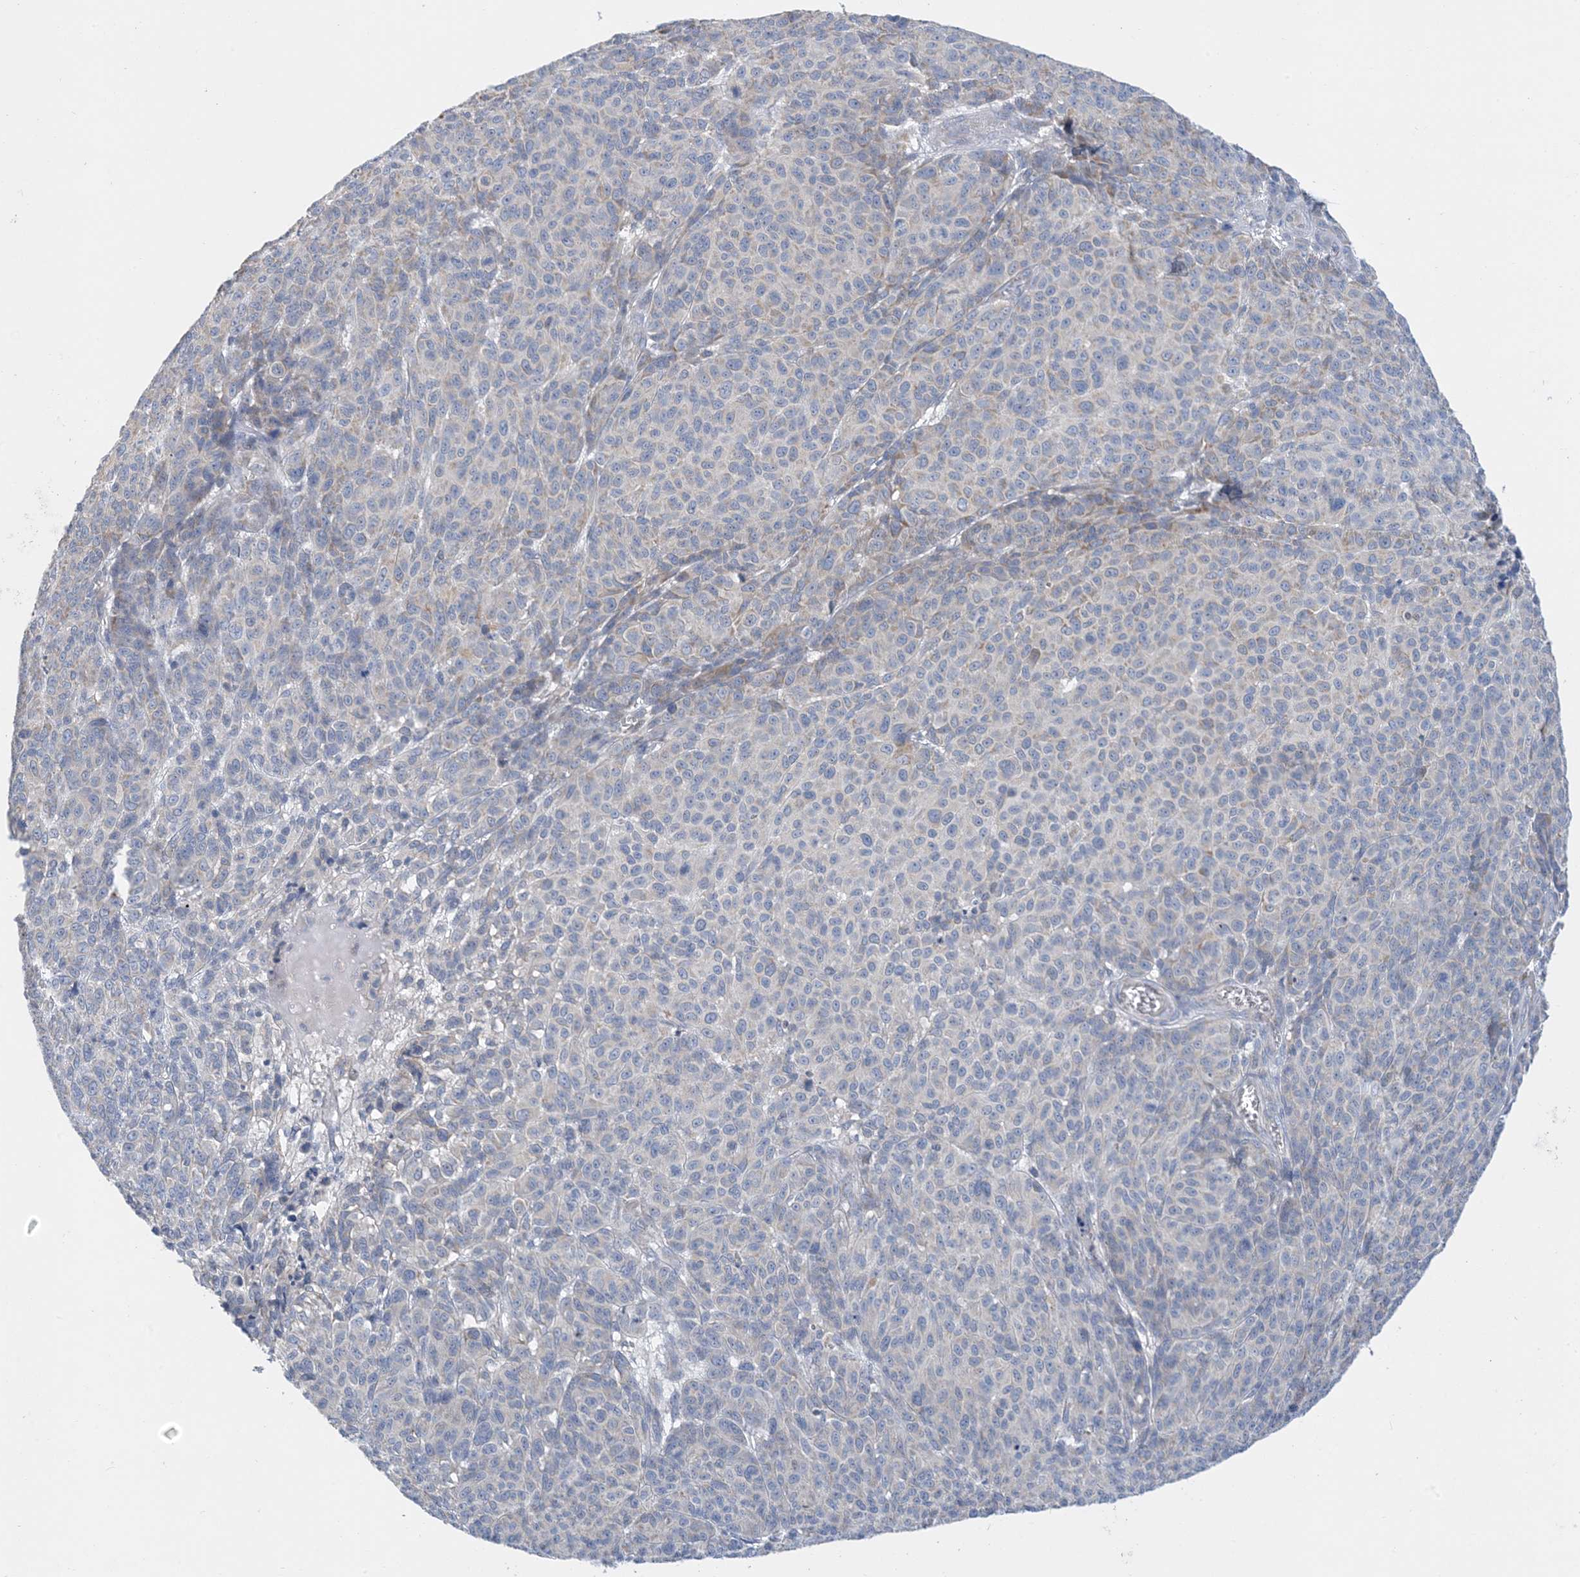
{"staining": {"intensity": "negative", "quantity": "none", "location": "none"}, "tissue": "melanoma", "cell_type": "Tumor cells", "image_type": "cancer", "snomed": [{"axis": "morphology", "description": "Malignant melanoma, NOS"}, {"axis": "topography", "description": "Skin"}], "caption": "A high-resolution photomicrograph shows IHC staining of malignant melanoma, which demonstrates no significant positivity in tumor cells.", "gene": "ZCCHC18", "patient": {"sex": "male", "age": 49}}